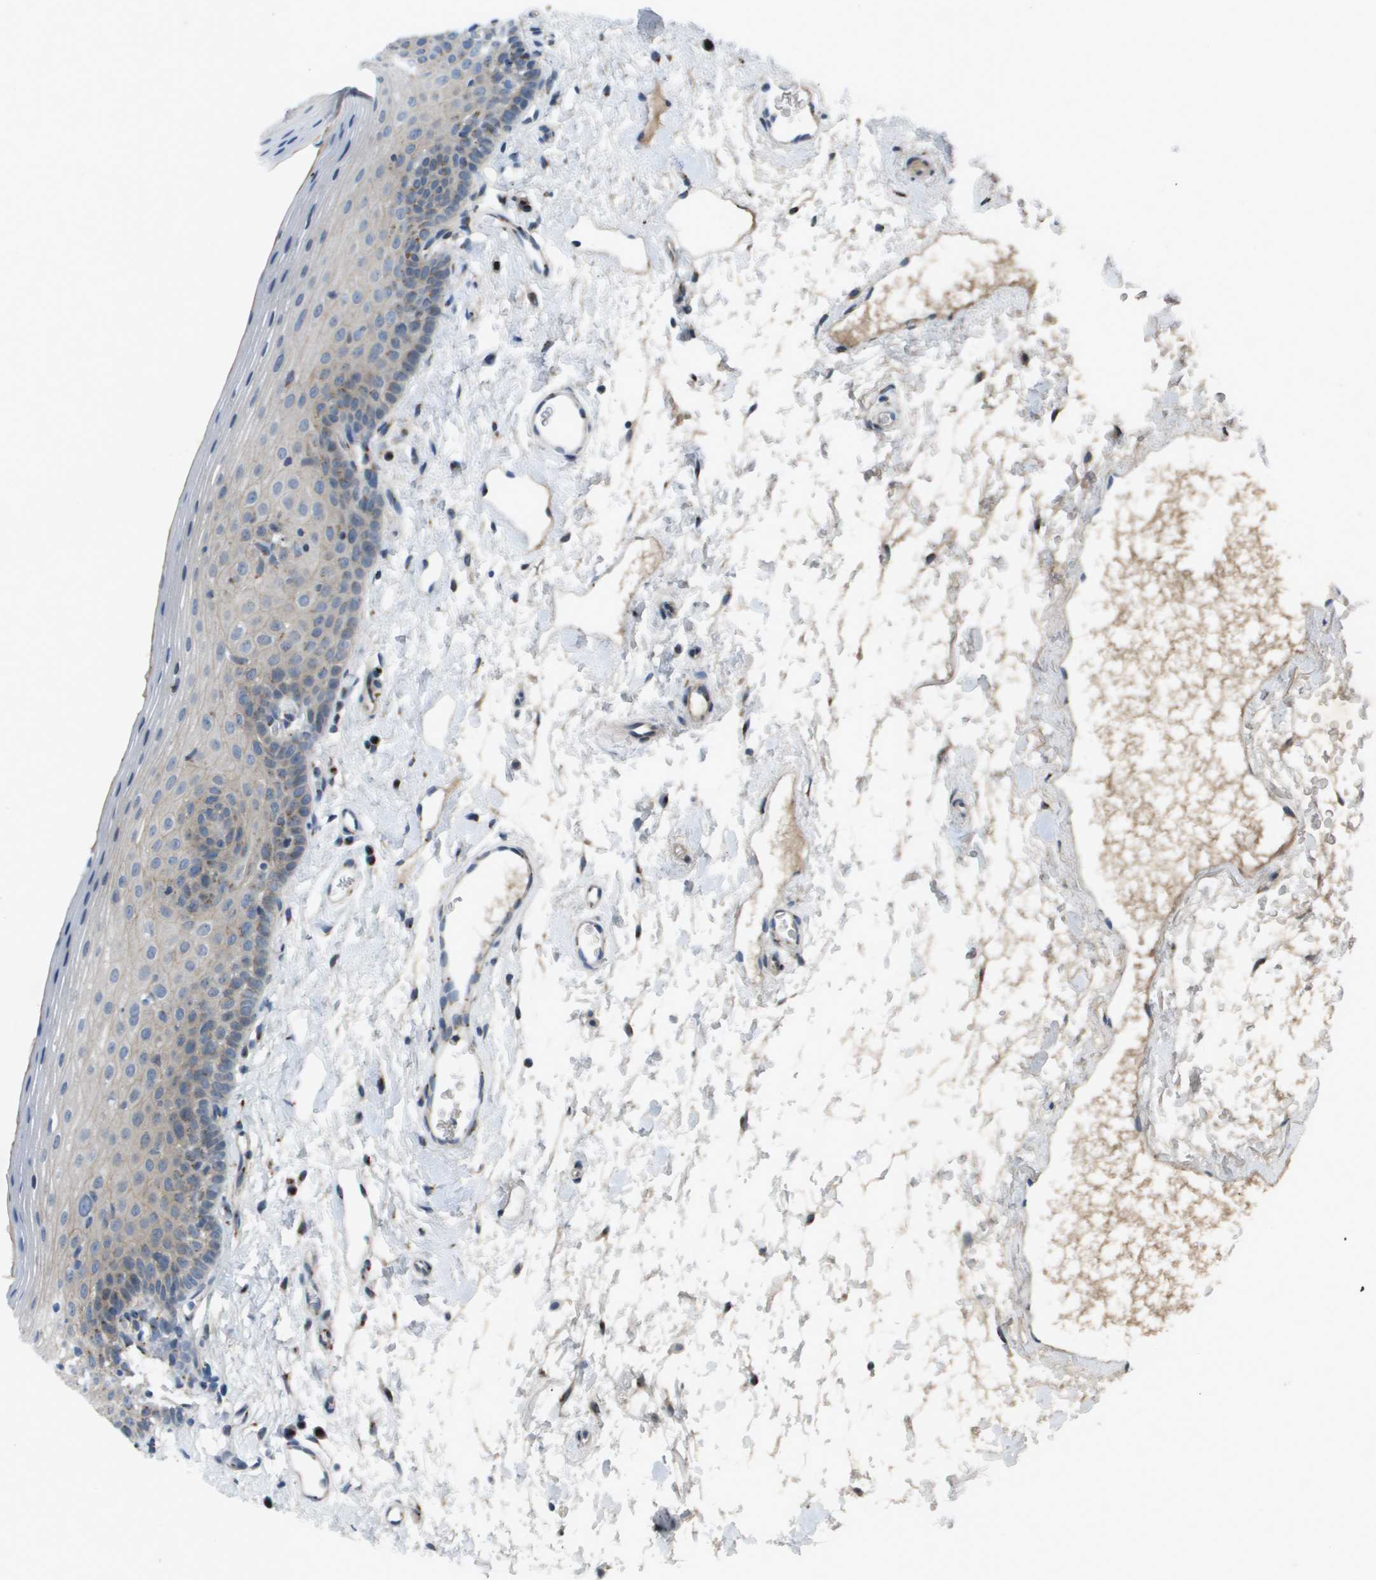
{"staining": {"intensity": "moderate", "quantity": "25%-75%", "location": "cytoplasmic/membranous"}, "tissue": "oral mucosa", "cell_type": "Squamous epithelial cells", "image_type": "normal", "snomed": [{"axis": "morphology", "description": "Normal tissue, NOS"}, {"axis": "topography", "description": "Oral tissue"}], "caption": "This image shows normal oral mucosa stained with immunohistochemistry (IHC) to label a protein in brown. The cytoplasmic/membranous of squamous epithelial cells show moderate positivity for the protein. Nuclei are counter-stained blue.", "gene": "QSOX2", "patient": {"sex": "male", "age": 66}}